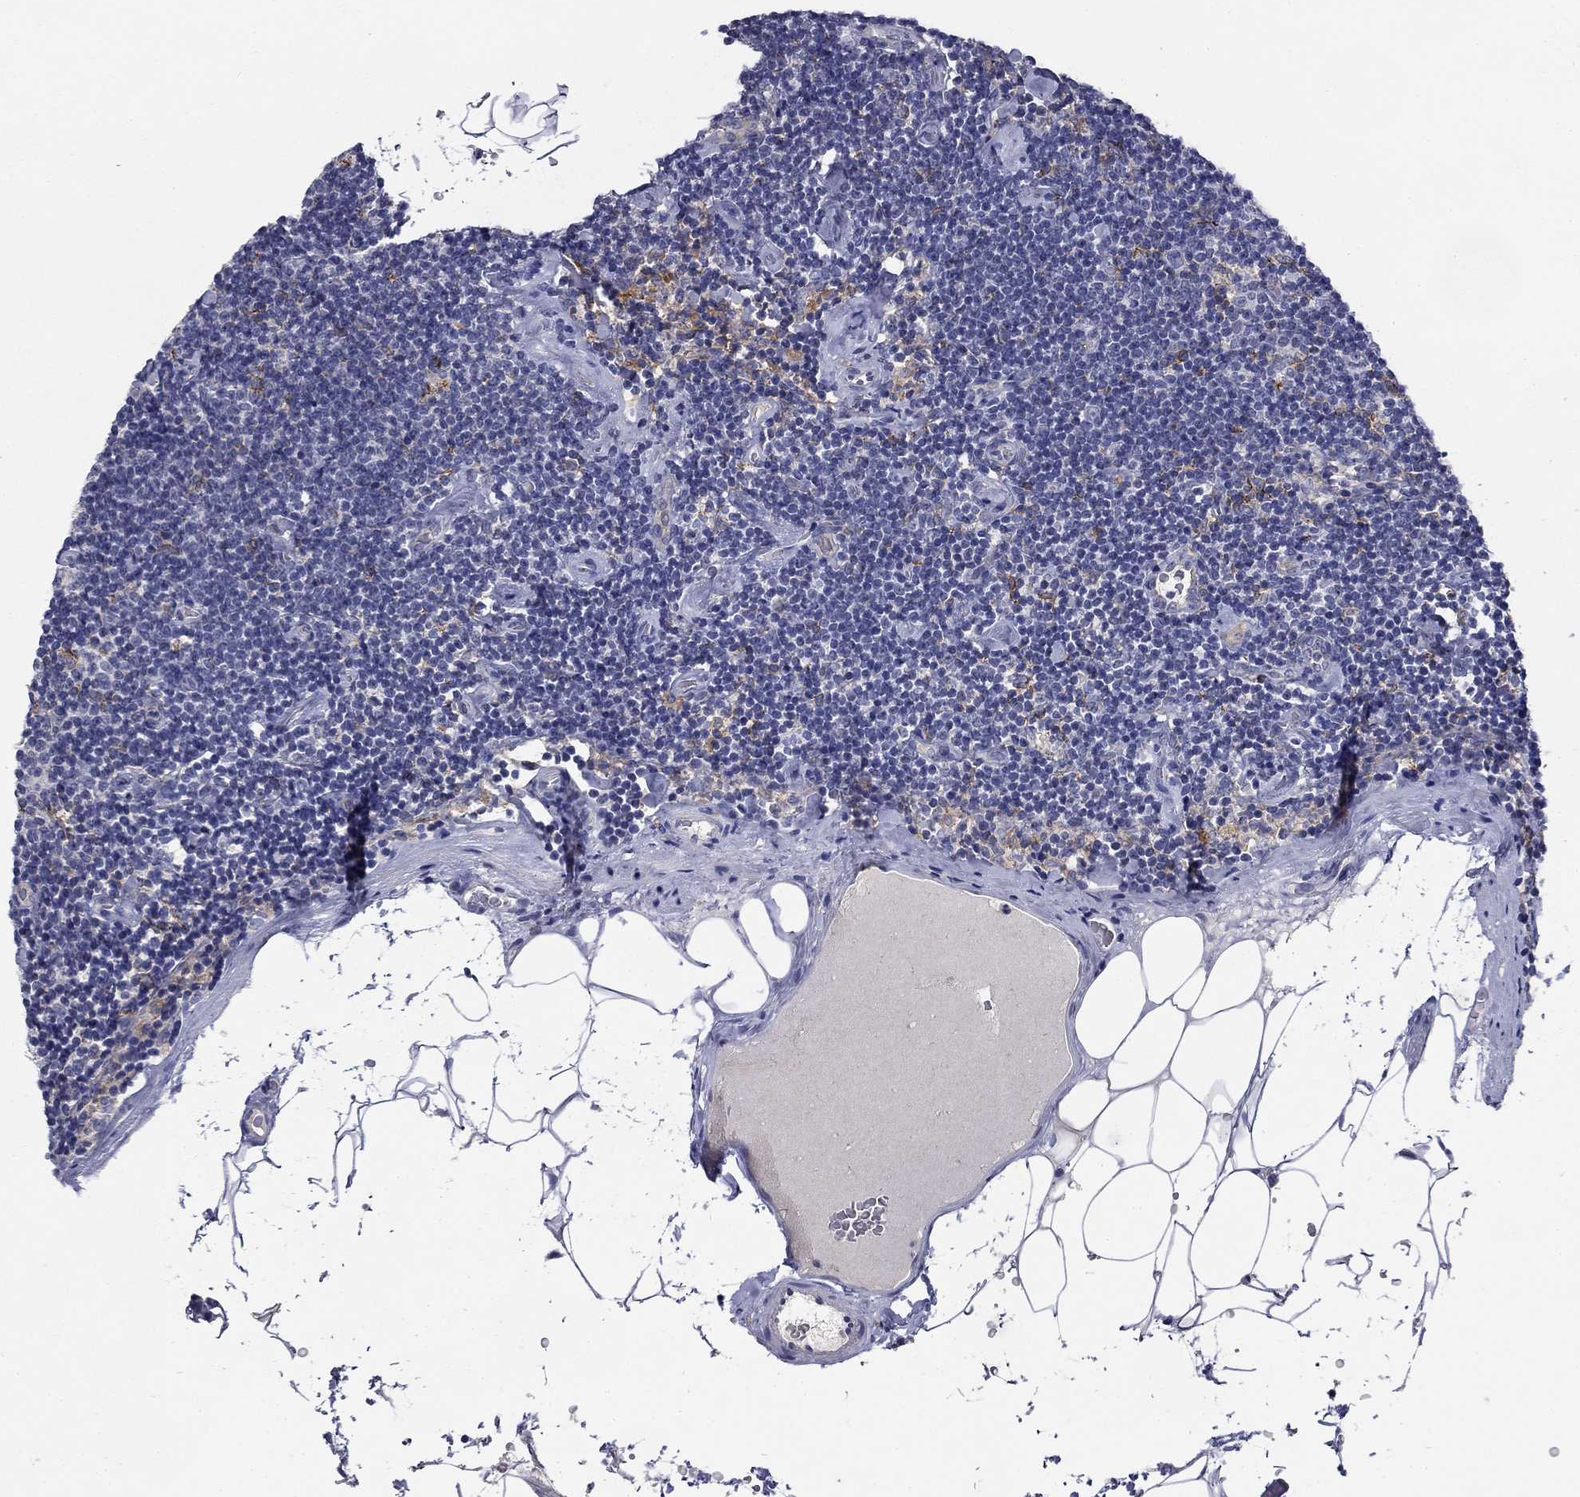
{"staining": {"intensity": "negative", "quantity": "none", "location": "none"}, "tissue": "lymphoma", "cell_type": "Tumor cells", "image_type": "cancer", "snomed": [{"axis": "morphology", "description": "Malignant lymphoma, non-Hodgkin's type, Low grade"}, {"axis": "topography", "description": "Lymph node"}], "caption": "Tumor cells show no significant expression in lymphoma.", "gene": "CD274", "patient": {"sex": "male", "age": 81}}